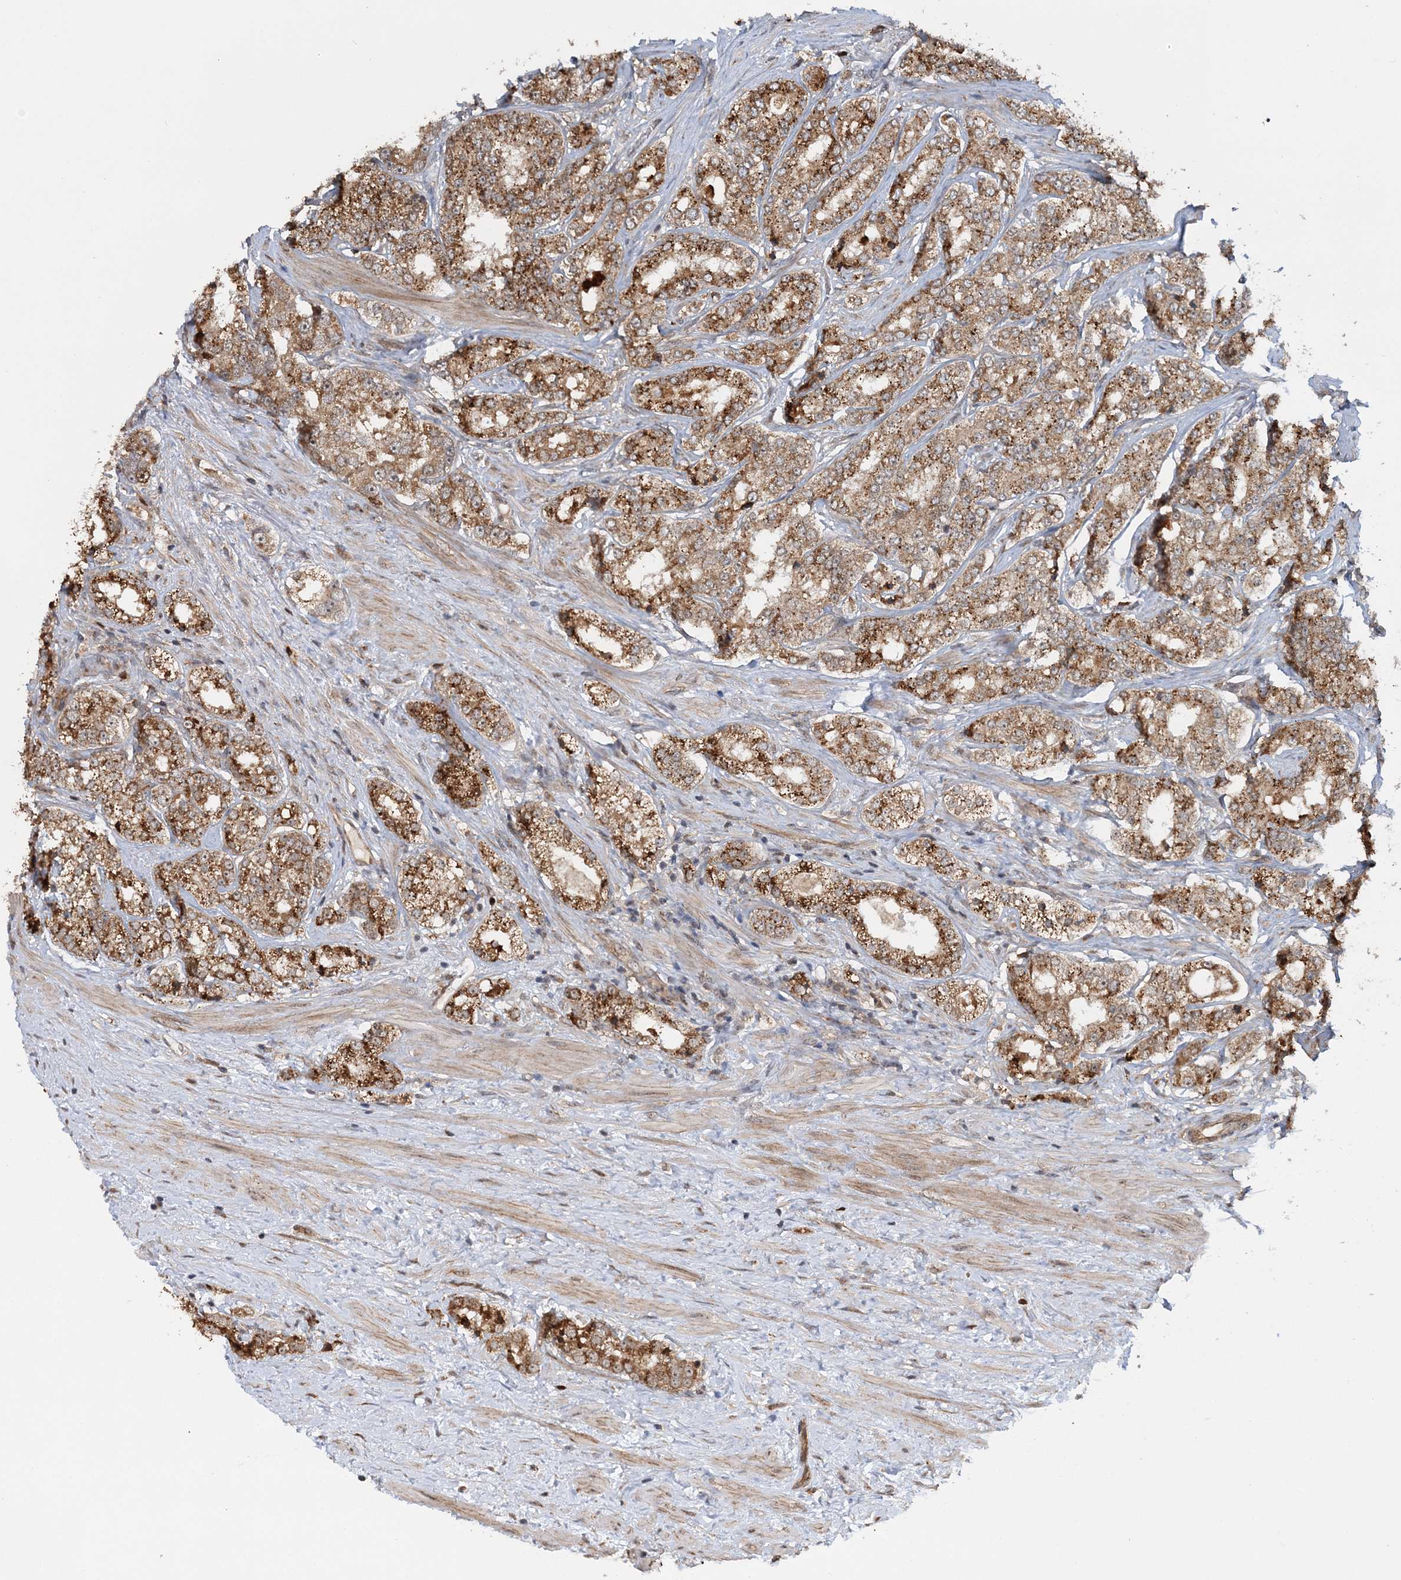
{"staining": {"intensity": "moderate", "quantity": ">75%", "location": "cytoplasmic/membranous"}, "tissue": "prostate cancer", "cell_type": "Tumor cells", "image_type": "cancer", "snomed": [{"axis": "morphology", "description": "Normal tissue, NOS"}, {"axis": "morphology", "description": "Adenocarcinoma, High grade"}, {"axis": "topography", "description": "Prostate"}], "caption": "The photomicrograph displays immunohistochemical staining of prostate adenocarcinoma (high-grade). There is moderate cytoplasmic/membranous positivity is present in about >75% of tumor cells.", "gene": "KIF4A", "patient": {"sex": "male", "age": 83}}